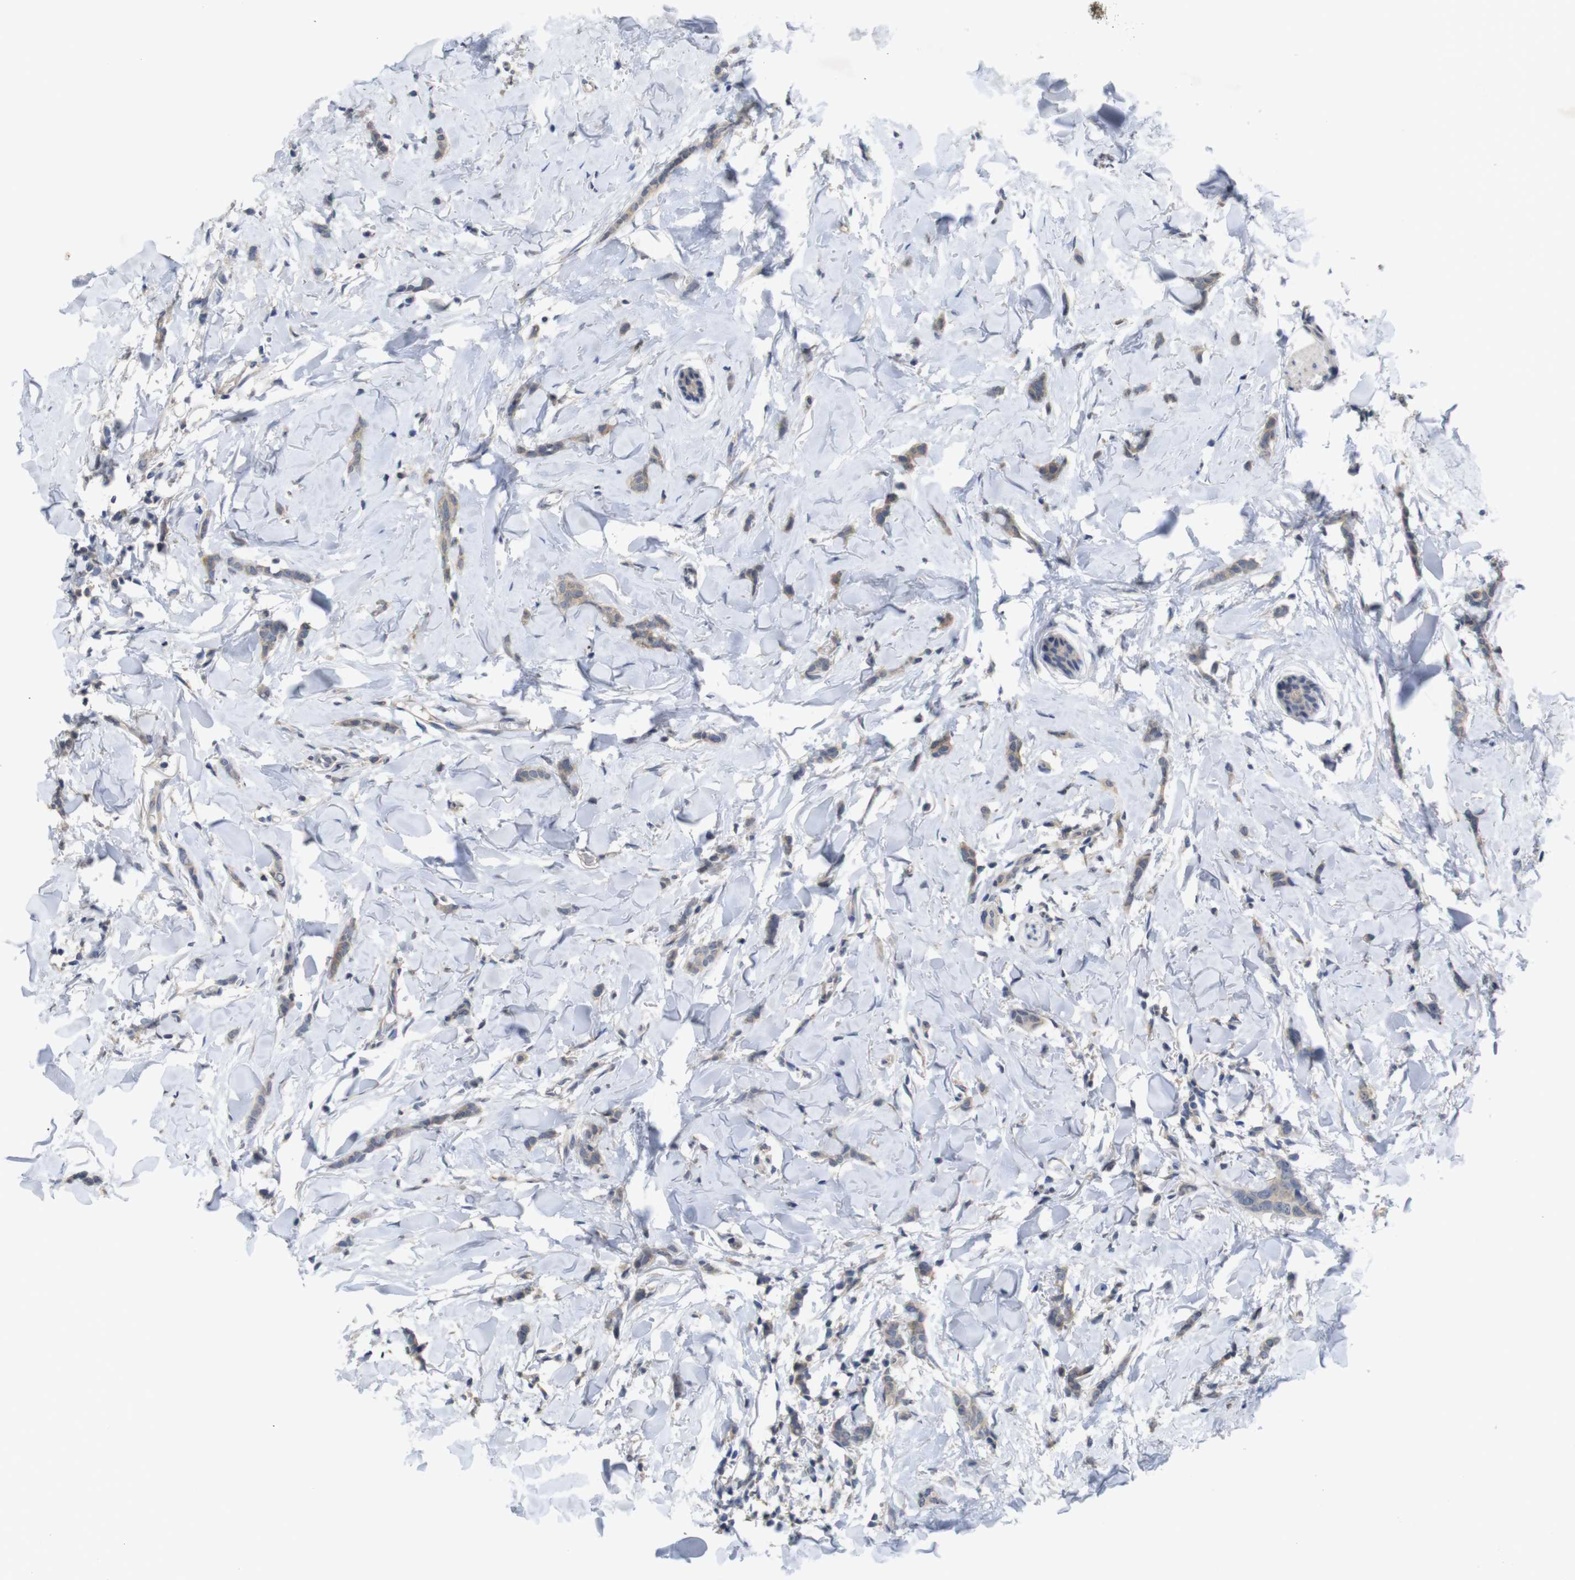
{"staining": {"intensity": "weak", "quantity": ">75%", "location": "cytoplasmic/membranous"}, "tissue": "breast cancer", "cell_type": "Tumor cells", "image_type": "cancer", "snomed": [{"axis": "morphology", "description": "Lobular carcinoma"}, {"axis": "topography", "description": "Skin"}, {"axis": "topography", "description": "Breast"}], "caption": "Immunohistochemistry (IHC) of human lobular carcinoma (breast) shows low levels of weak cytoplasmic/membranous staining in approximately >75% of tumor cells.", "gene": "BCAR3", "patient": {"sex": "female", "age": 46}}